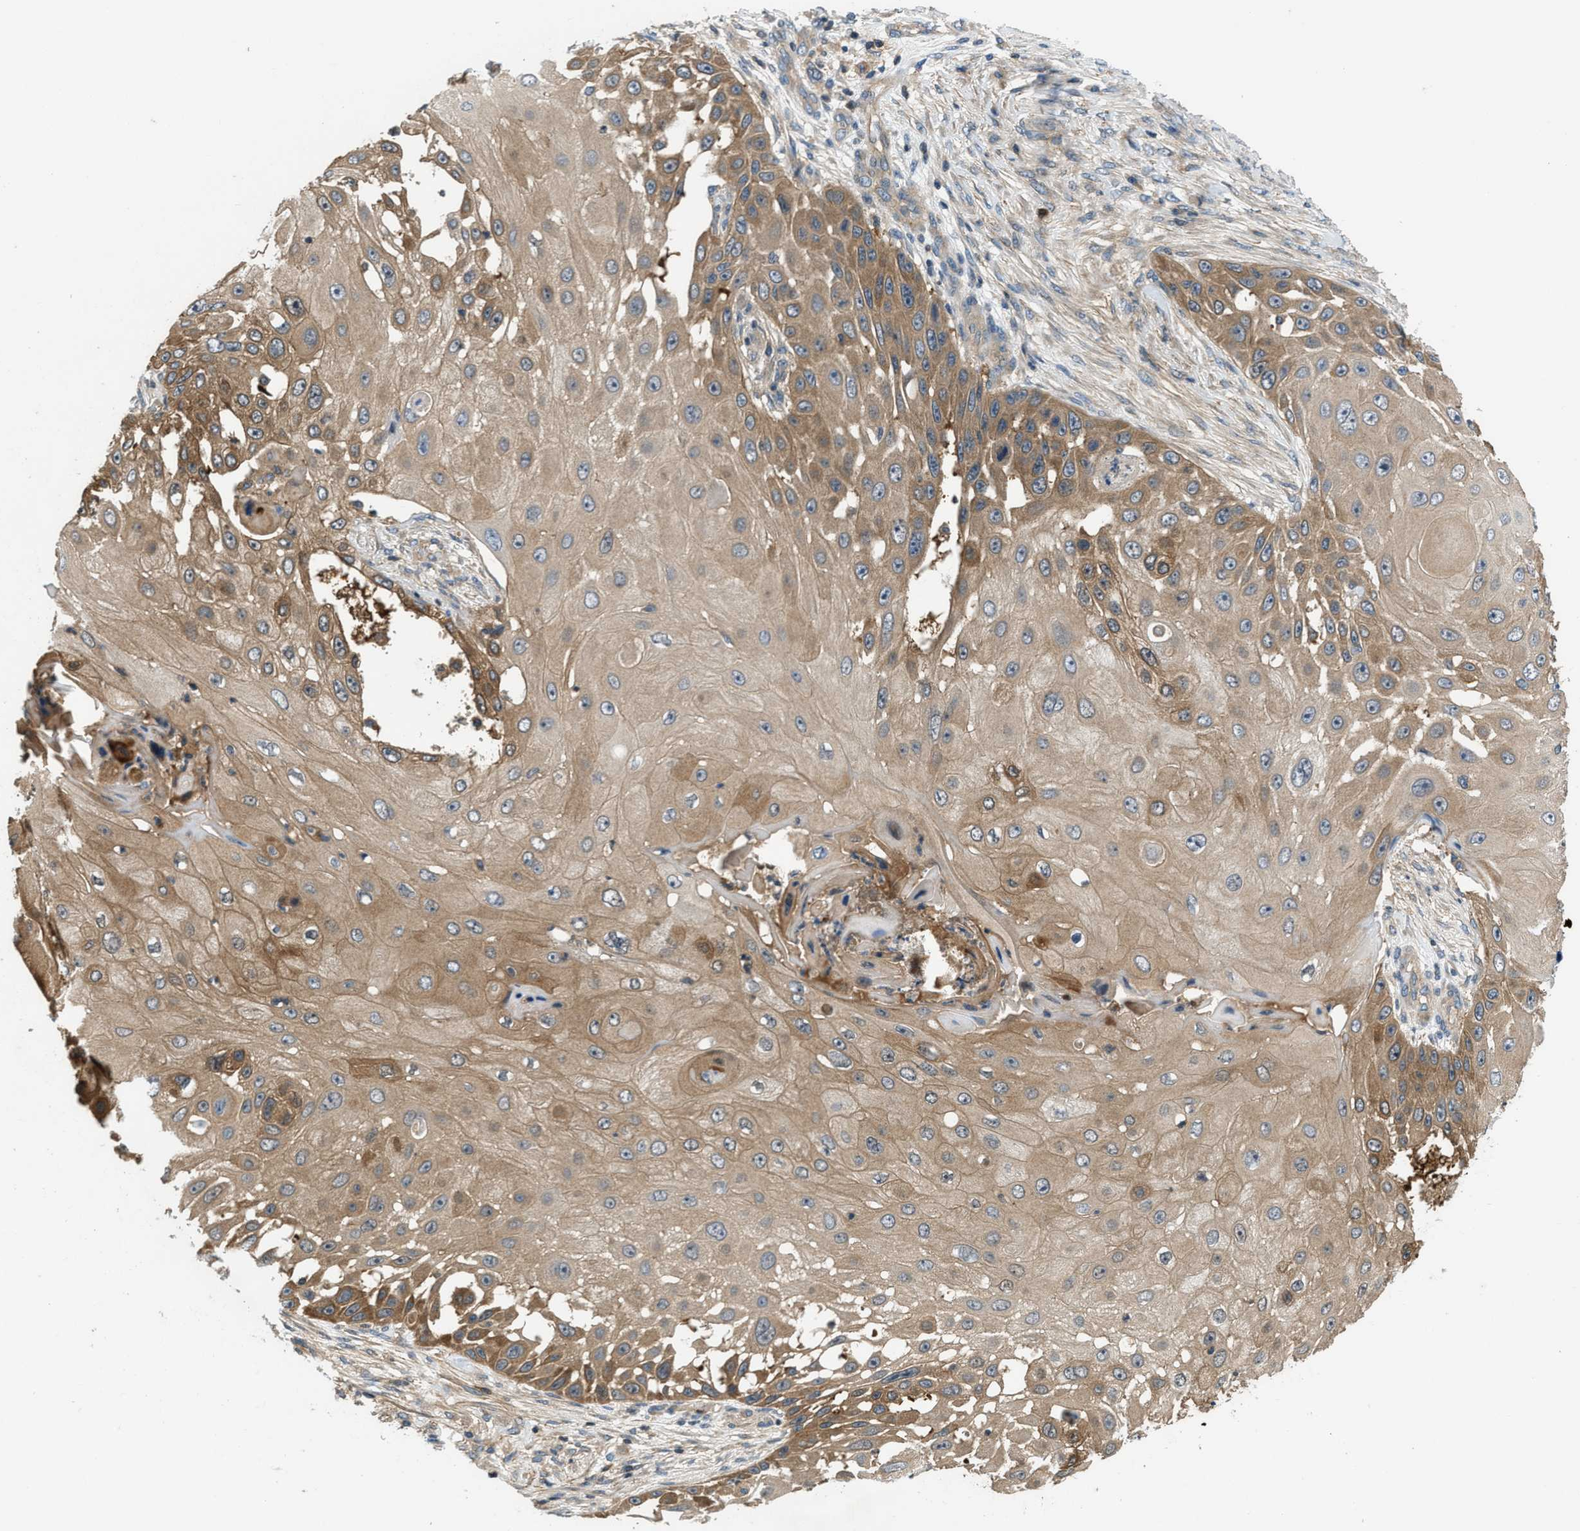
{"staining": {"intensity": "moderate", "quantity": ">75%", "location": "cytoplasmic/membranous"}, "tissue": "skin cancer", "cell_type": "Tumor cells", "image_type": "cancer", "snomed": [{"axis": "morphology", "description": "Squamous cell carcinoma, NOS"}, {"axis": "topography", "description": "Skin"}], "caption": "Protein analysis of squamous cell carcinoma (skin) tissue exhibits moderate cytoplasmic/membranous staining in about >75% of tumor cells. (Brightfield microscopy of DAB IHC at high magnification).", "gene": "GPR31", "patient": {"sex": "female", "age": 44}}